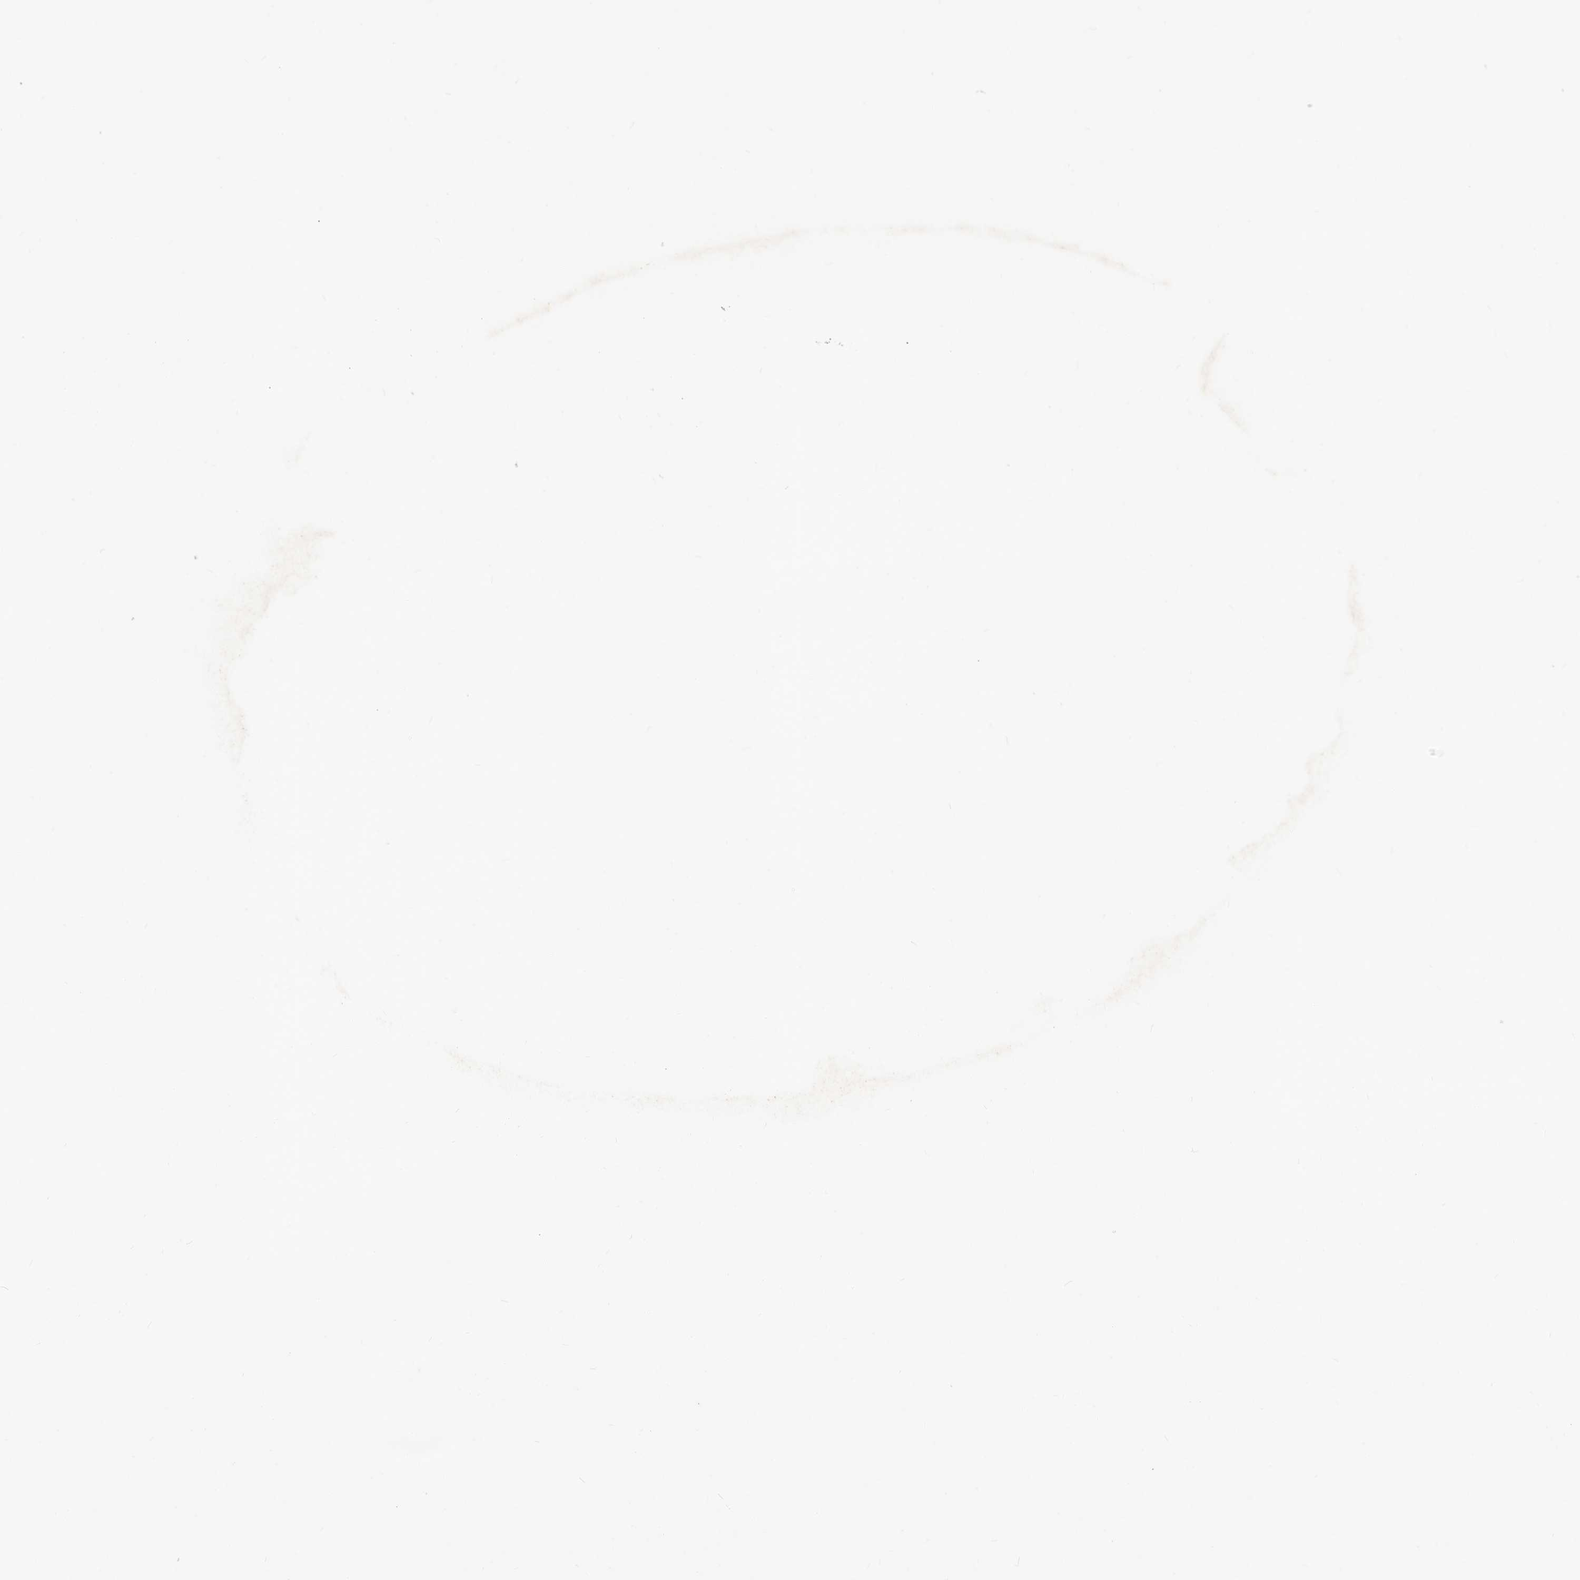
{"staining": {"intensity": "weak", "quantity": "<25%", "location": "nuclear"}, "tissue": "lymphoma", "cell_type": "Tumor cells", "image_type": "cancer", "snomed": [{"axis": "morphology", "description": "Malignant lymphoma, non-Hodgkin's type, High grade"}, {"axis": "topography", "description": "Lymph node"}], "caption": "Image shows no significant protein staining in tumor cells of high-grade malignant lymphoma, non-Hodgkin's type.", "gene": "SRCAP", "patient": {"sex": "male", "age": 13}}